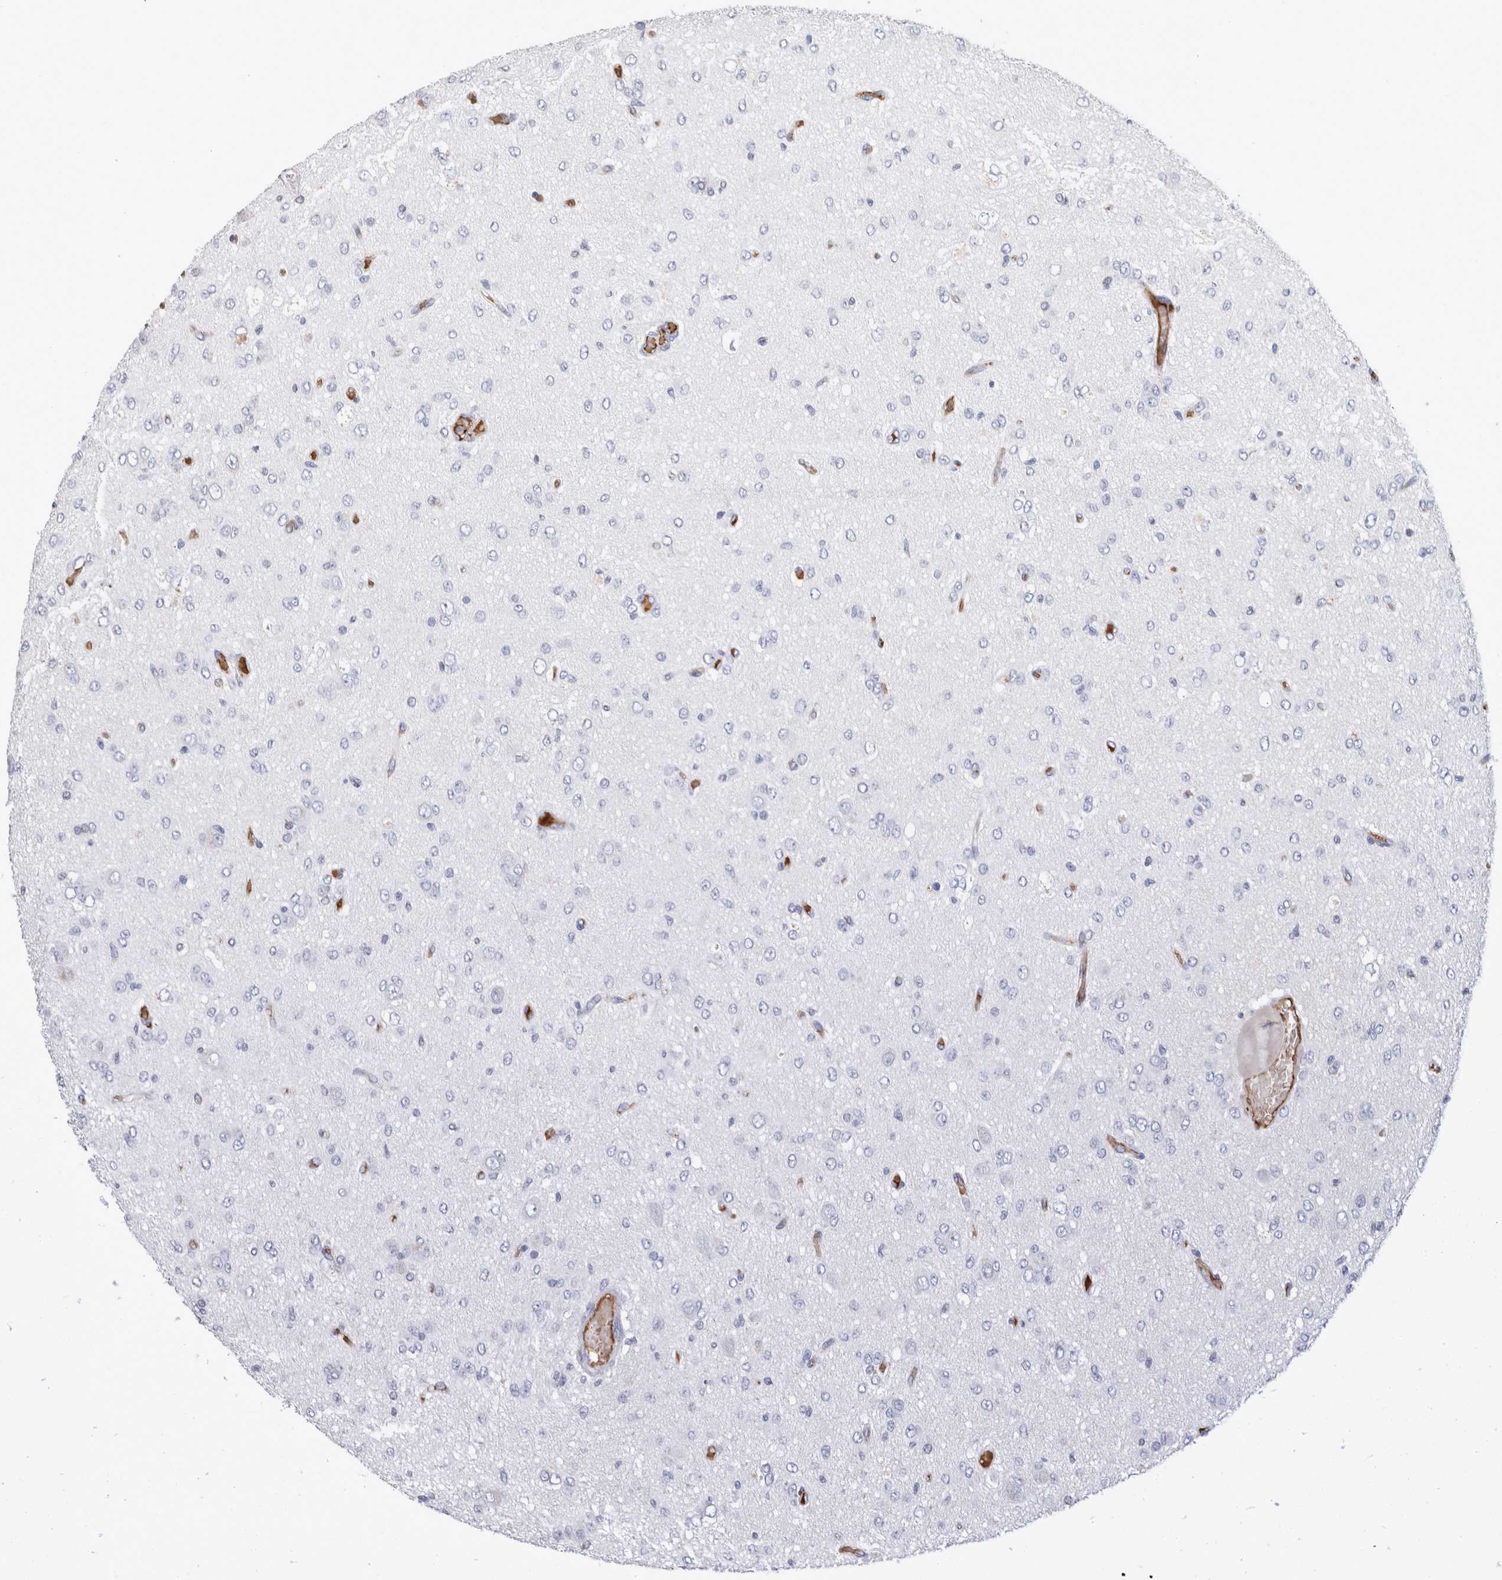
{"staining": {"intensity": "negative", "quantity": "none", "location": "none"}, "tissue": "glioma", "cell_type": "Tumor cells", "image_type": "cancer", "snomed": [{"axis": "morphology", "description": "Glioma, malignant, High grade"}, {"axis": "topography", "description": "Brain"}], "caption": "A histopathology image of glioma stained for a protein demonstrates no brown staining in tumor cells.", "gene": "CA1", "patient": {"sex": "female", "age": 59}}